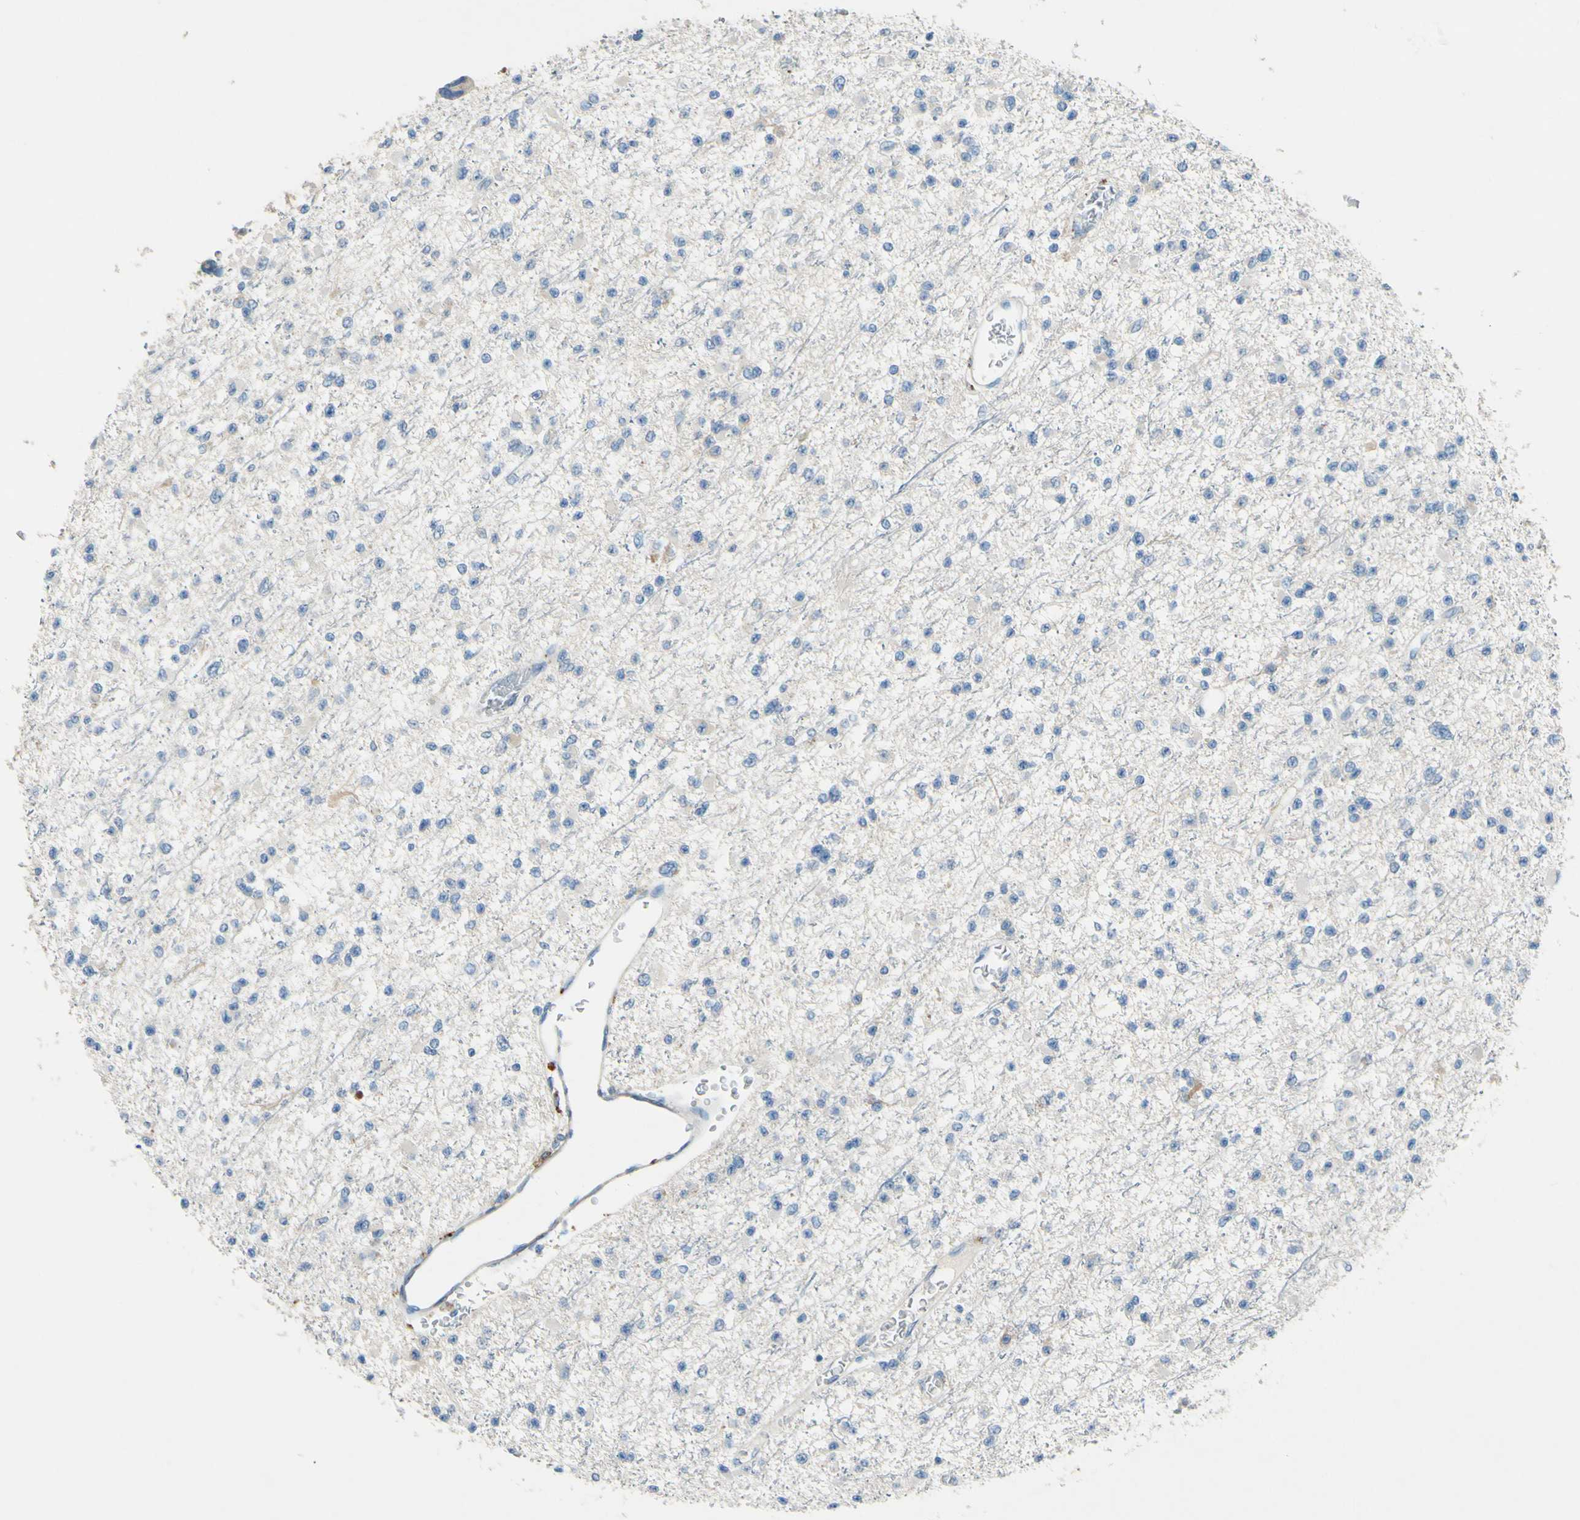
{"staining": {"intensity": "negative", "quantity": "none", "location": "none"}, "tissue": "glioma", "cell_type": "Tumor cells", "image_type": "cancer", "snomed": [{"axis": "morphology", "description": "Glioma, malignant, Low grade"}, {"axis": "topography", "description": "Brain"}], "caption": "This micrograph is of glioma stained with immunohistochemistry (IHC) to label a protein in brown with the nuclei are counter-stained blue. There is no staining in tumor cells. (DAB (3,3'-diaminobenzidine) immunohistochemistry (IHC) visualized using brightfield microscopy, high magnification).", "gene": "CDH10", "patient": {"sex": "female", "age": 22}}